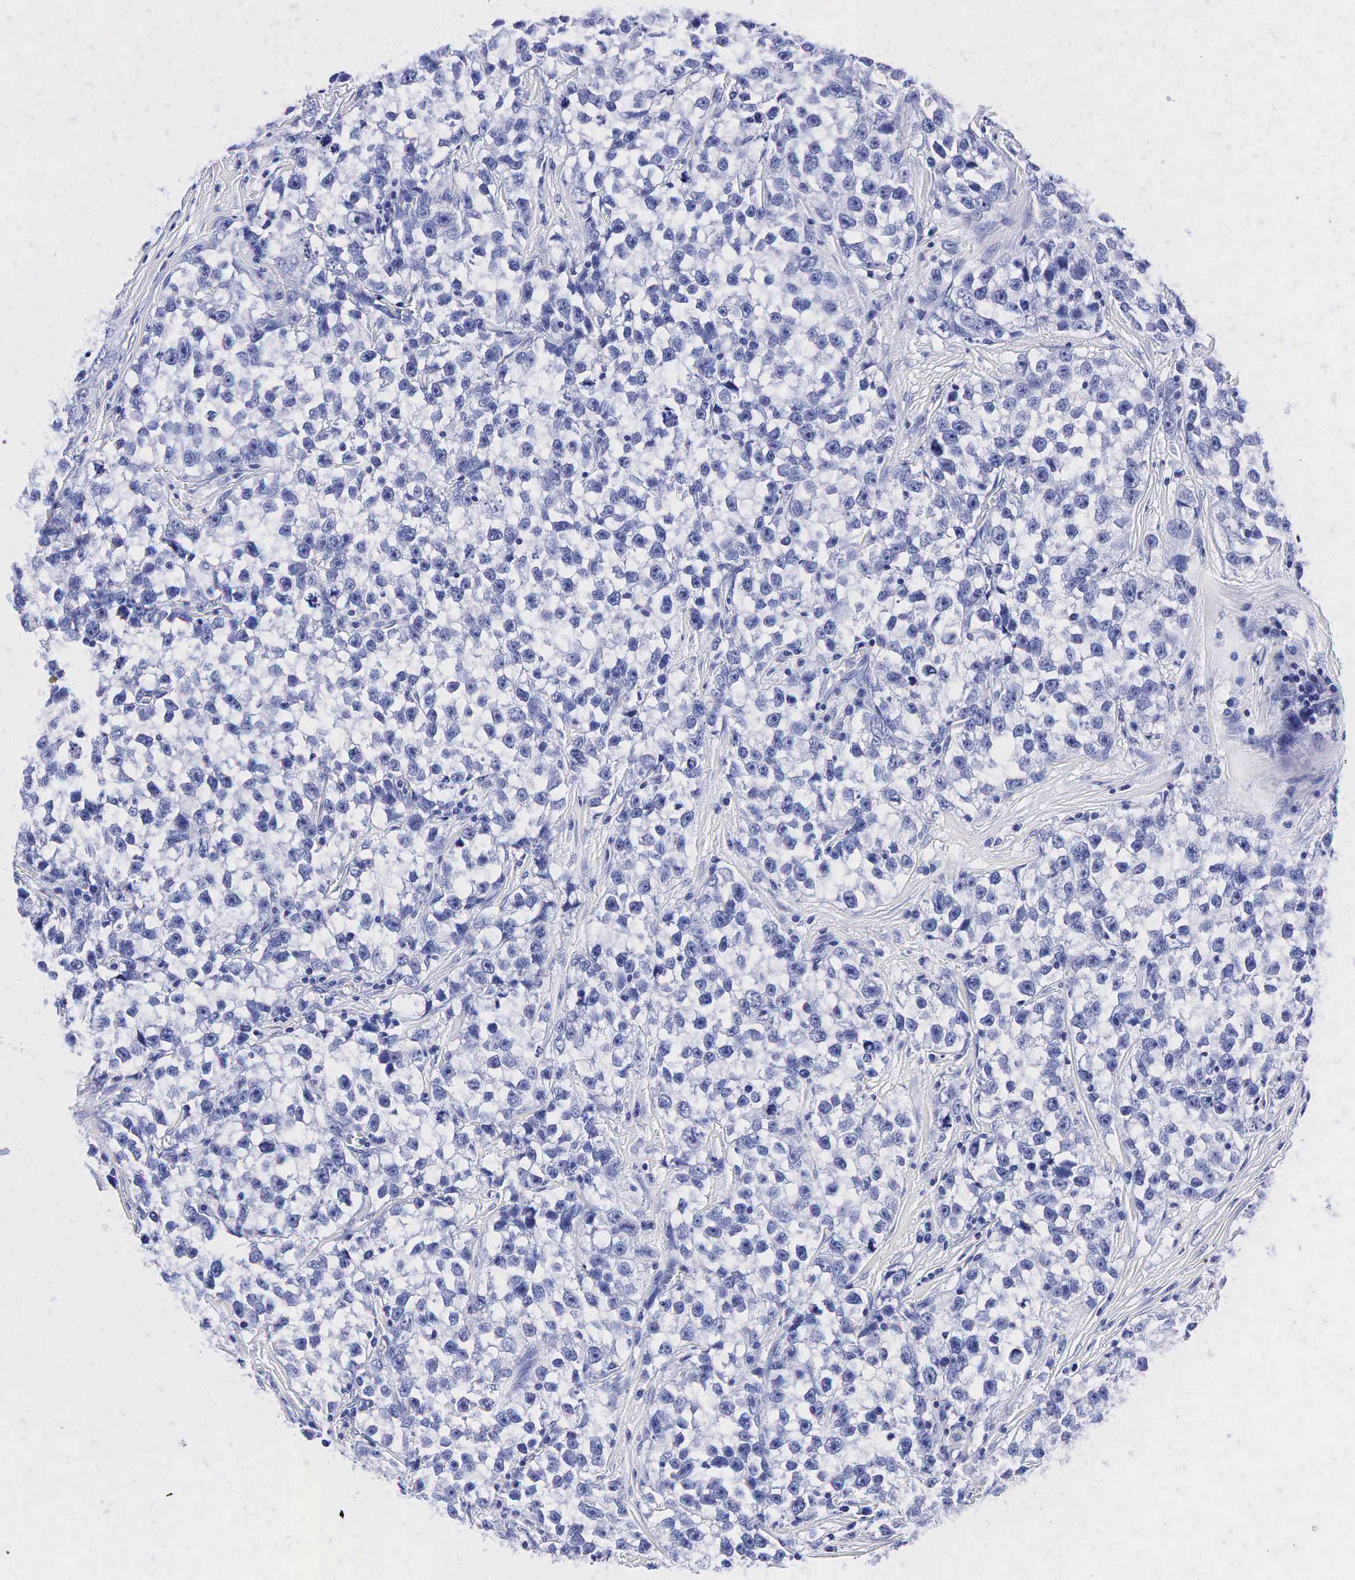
{"staining": {"intensity": "negative", "quantity": "none", "location": "none"}, "tissue": "testis cancer", "cell_type": "Tumor cells", "image_type": "cancer", "snomed": [{"axis": "morphology", "description": "Seminoma, NOS"}, {"axis": "morphology", "description": "Carcinoma, Embryonal, NOS"}, {"axis": "topography", "description": "Testis"}], "caption": "The immunohistochemistry image has no significant expression in tumor cells of testis cancer tissue.", "gene": "TG", "patient": {"sex": "male", "age": 30}}